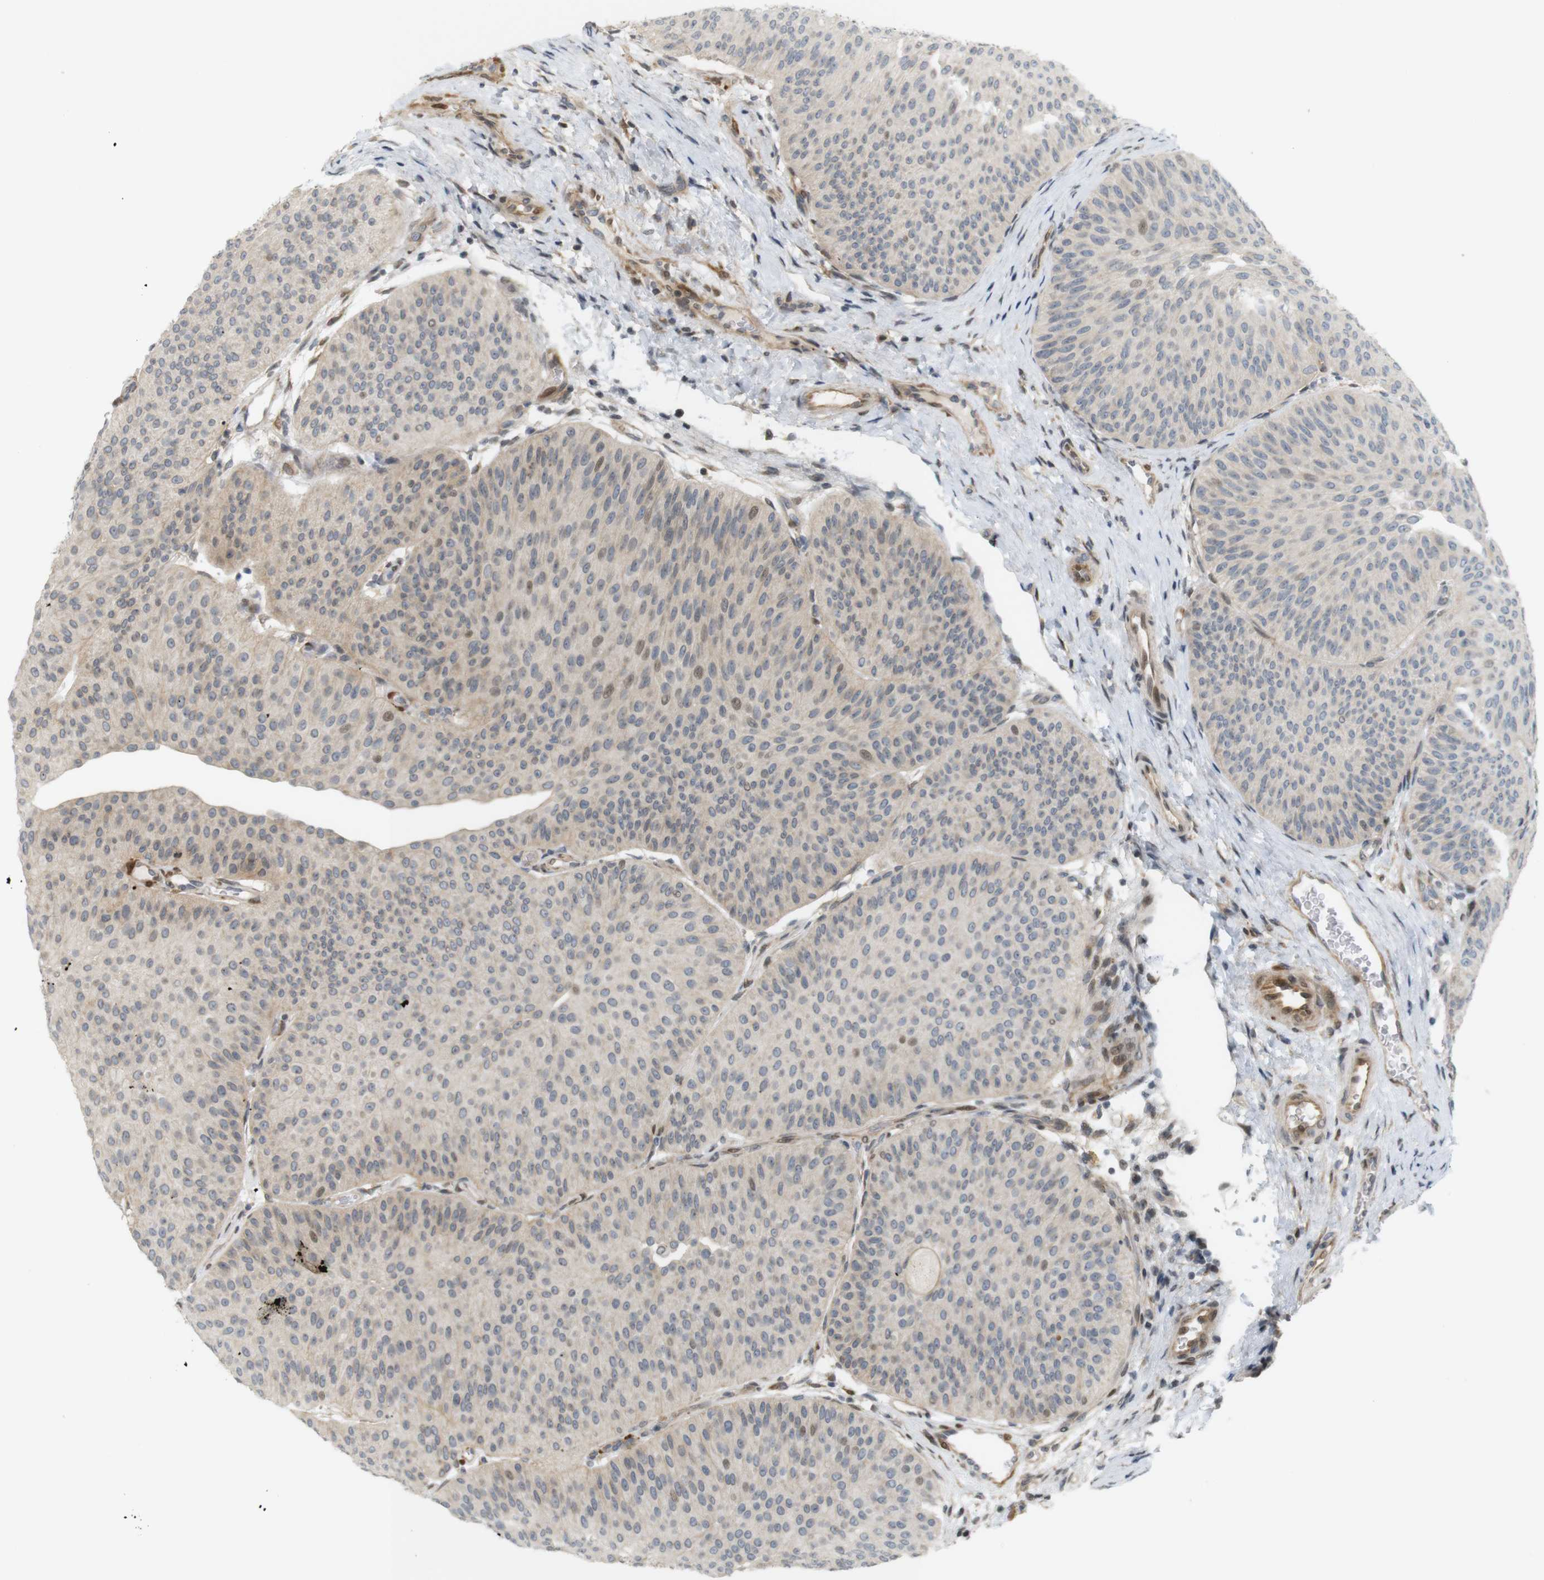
{"staining": {"intensity": "weak", "quantity": ">75%", "location": "cytoplasmic/membranous"}, "tissue": "urothelial cancer", "cell_type": "Tumor cells", "image_type": "cancer", "snomed": [{"axis": "morphology", "description": "Urothelial carcinoma, Low grade"}, {"axis": "topography", "description": "Urinary bladder"}], "caption": "Brown immunohistochemical staining in urothelial cancer demonstrates weak cytoplasmic/membranous expression in about >75% of tumor cells.", "gene": "PPP1R14A", "patient": {"sex": "female", "age": 60}}